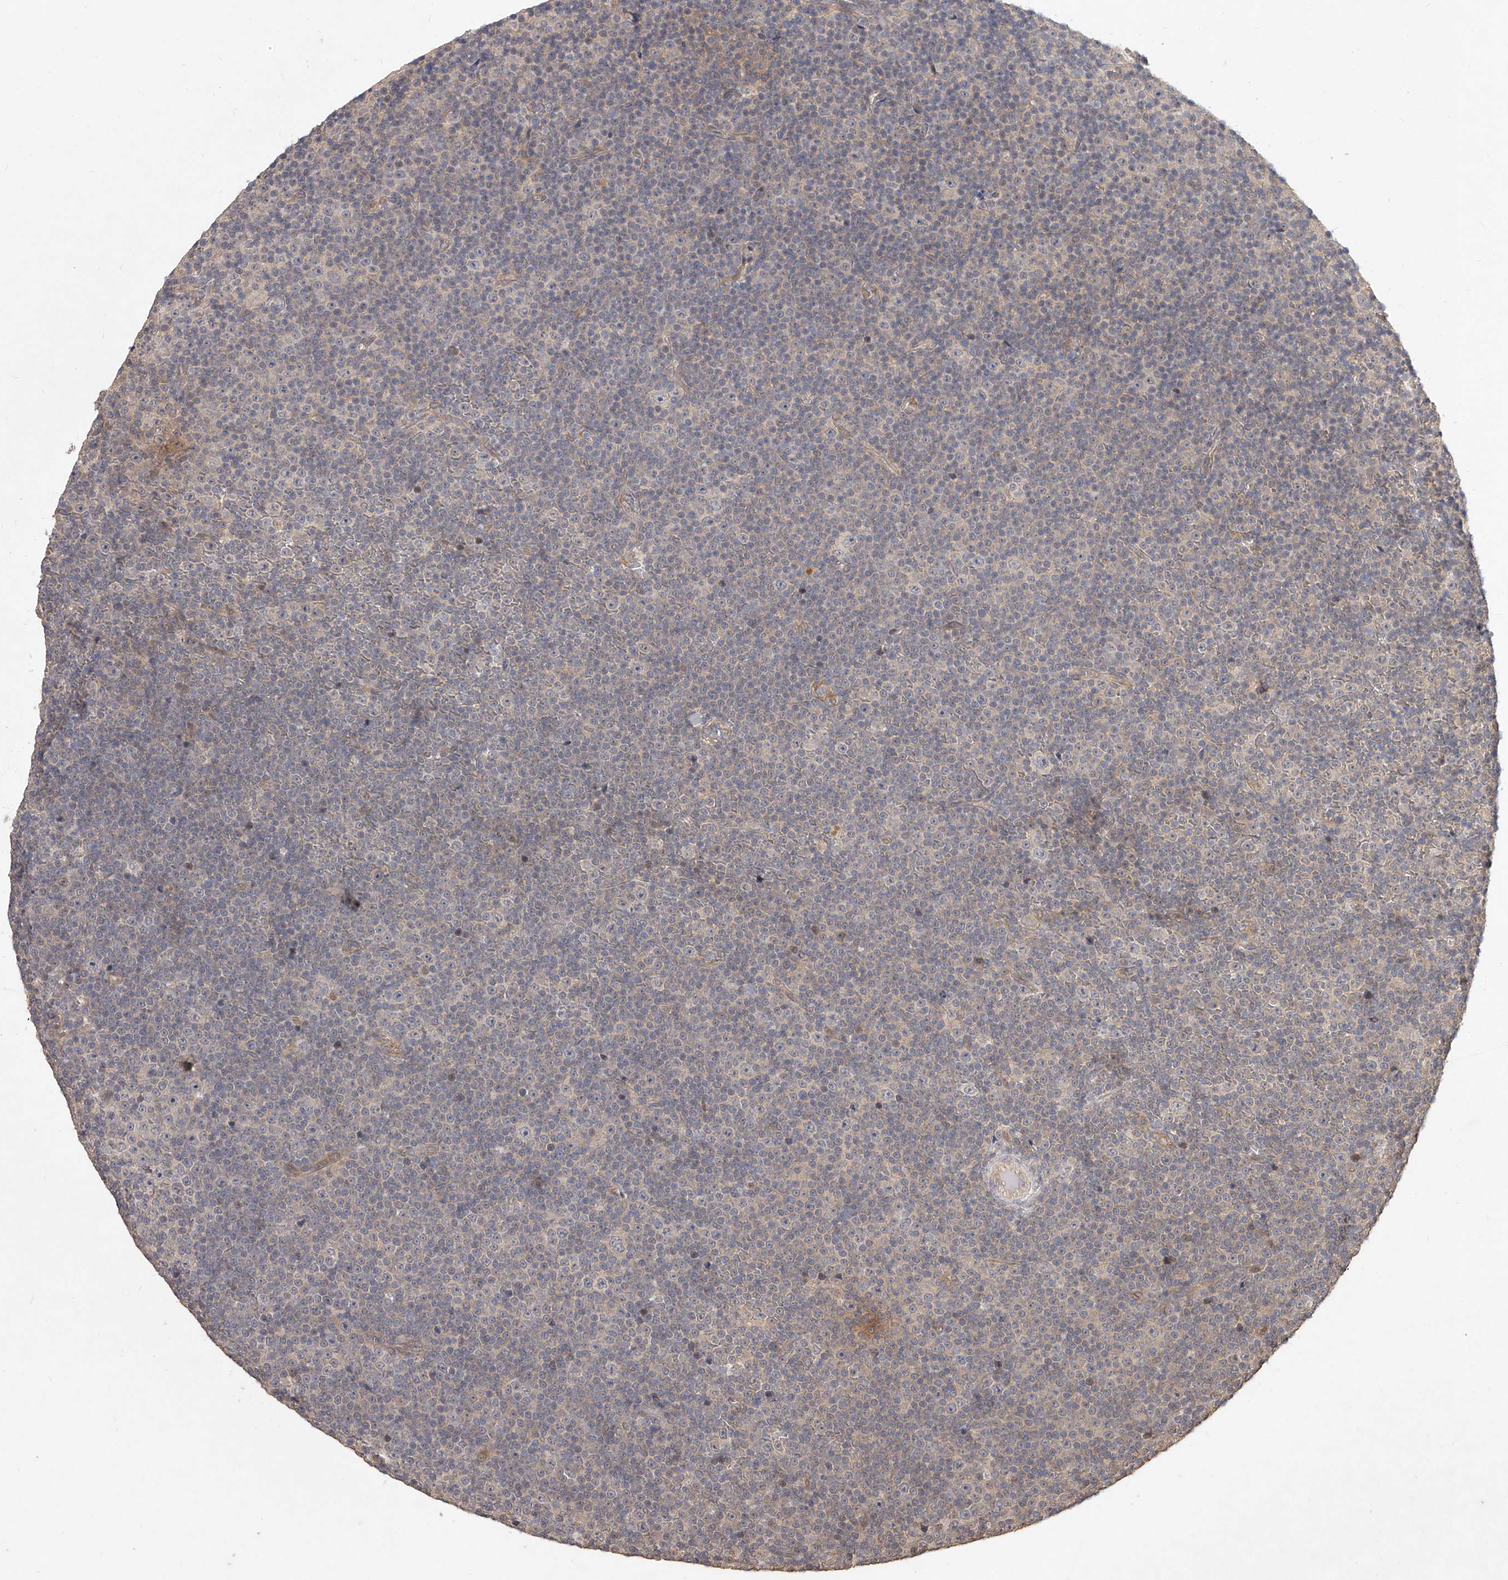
{"staining": {"intensity": "negative", "quantity": "none", "location": "none"}, "tissue": "lymphoma", "cell_type": "Tumor cells", "image_type": "cancer", "snomed": [{"axis": "morphology", "description": "Malignant lymphoma, non-Hodgkin's type, Low grade"}, {"axis": "topography", "description": "Lymph node"}], "caption": "Lymphoma stained for a protein using IHC reveals no staining tumor cells.", "gene": "SLC37A1", "patient": {"sex": "female", "age": 67}}